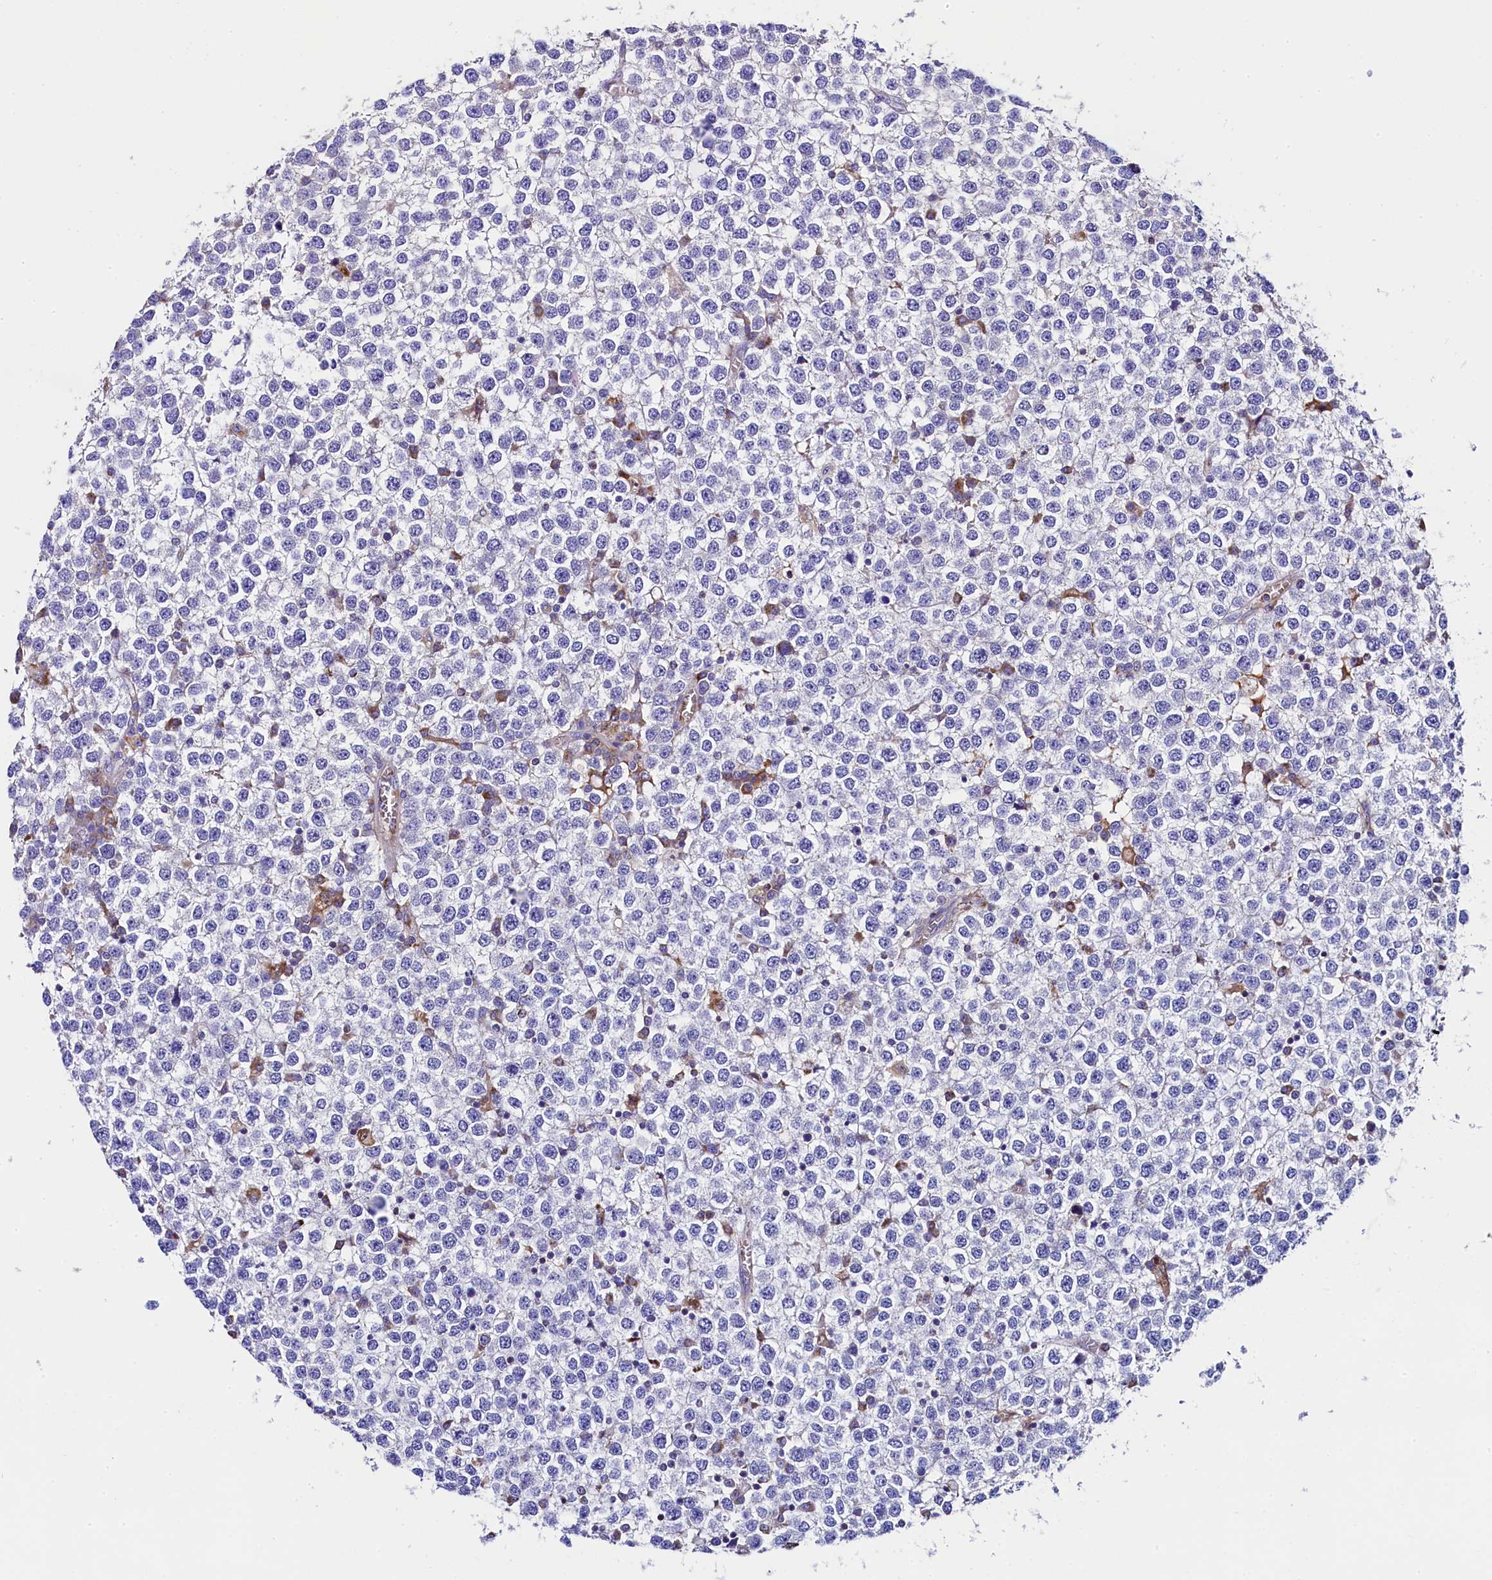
{"staining": {"intensity": "negative", "quantity": "none", "location": "none"}, "tissue": "testis cancer", "cell_type": "Tumor cells", "image_type": "cancer", "snomed": [{"axis": "morphology", "description": "Seminoma, NOS"}, {"axis": "topography", "description": "Testis"}], "caption": "The immunohistochemistry (IHC) micrograph has no significant staining in tumor cells of testis cancer (seminoma) tissue.", "gene": "CLYBL", "patient": {"sex": "male", "age": 65}}